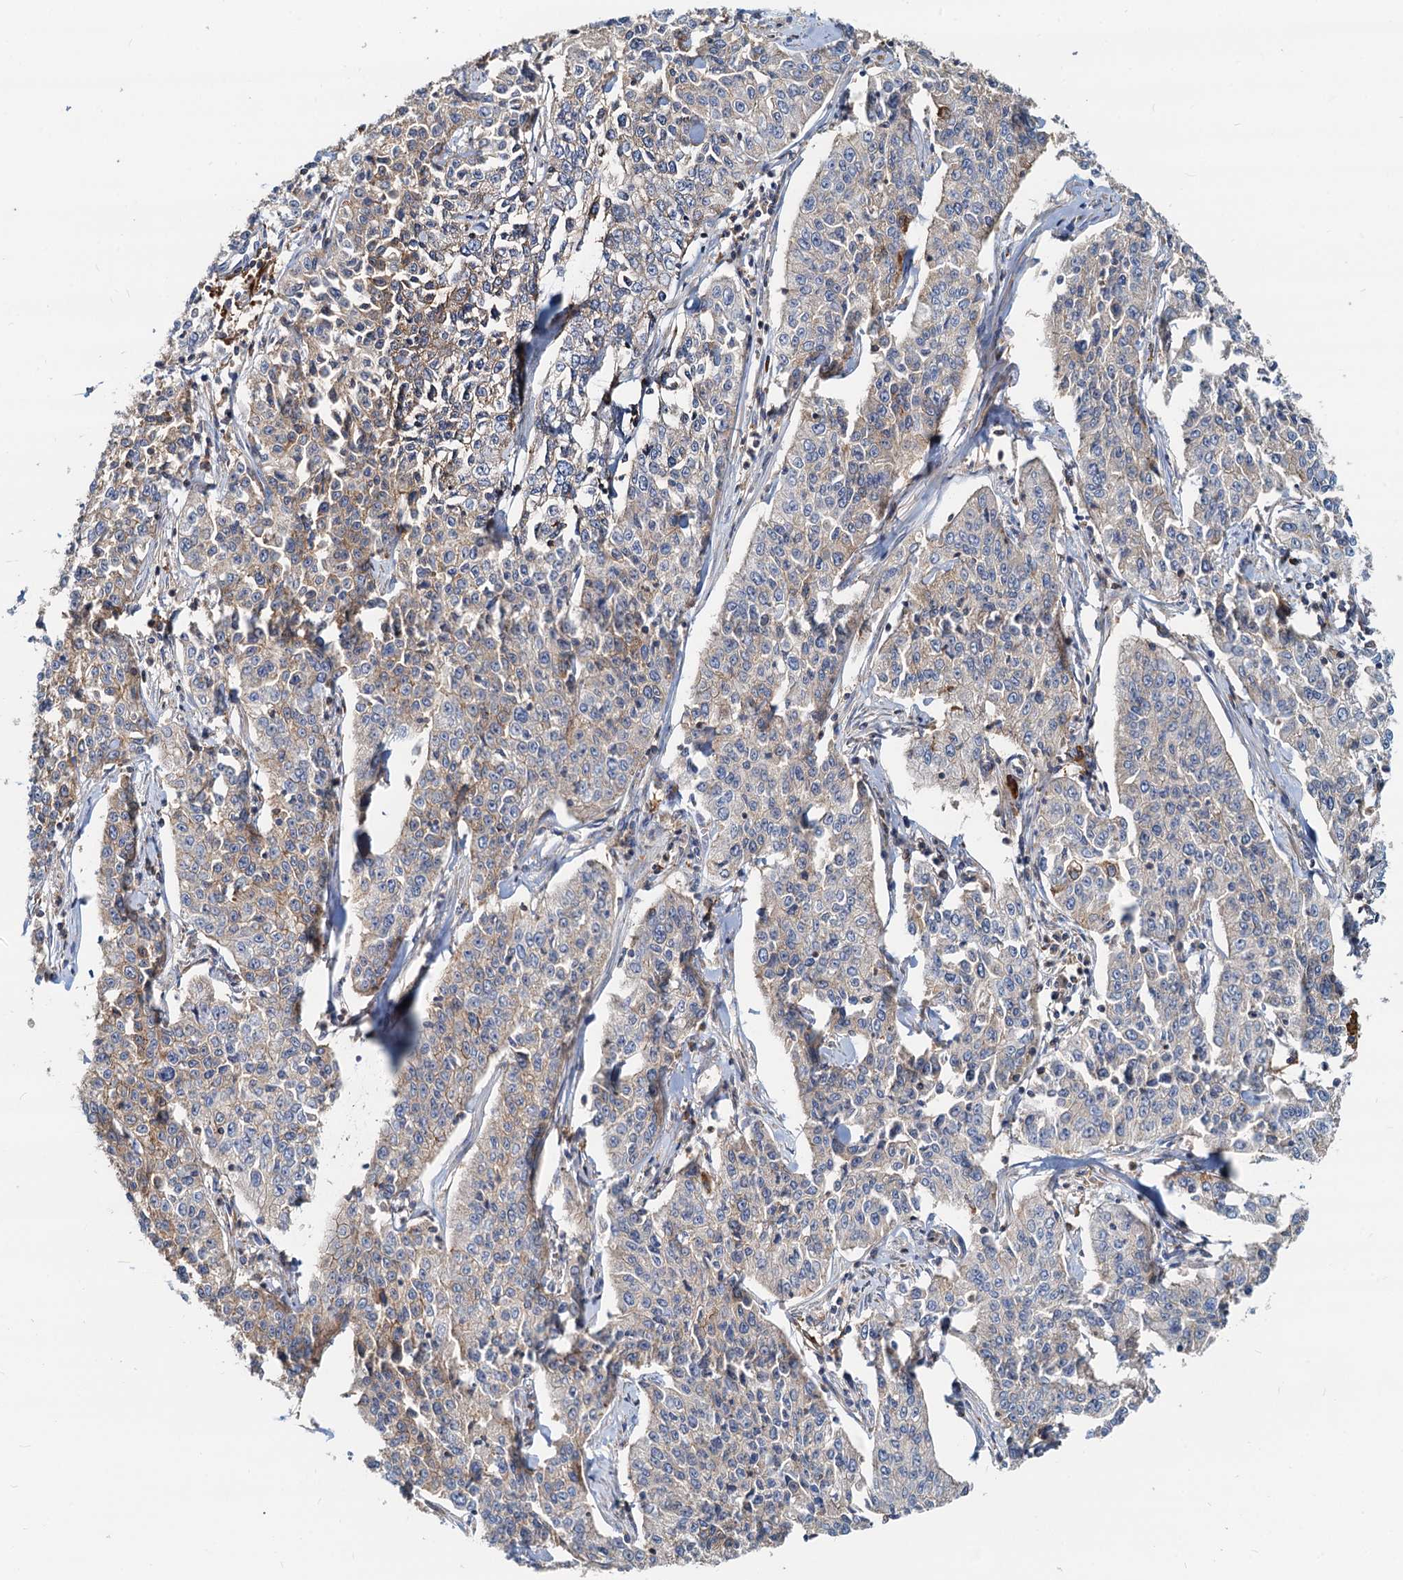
{"staining": {"intensity": "moderate", "quantity": "<25%", "location": "cytoplasmic/membranous"}, "tissue": "cervical cancer", "cell_type": "Tumor cells", "image_type": "cancer", "snomed": [{"axis": "morphology", "description": "Squamous cell carcinoma, NOS"}, {"axis": "topography", "description": "Cervix"}], "caption": "Immunohistochemical staining of cervical squamous cell carcinoma demonstrates moderate cytoplasmic/membranous protein expression in about <25% of tumor cells. The protein of interest is stained brown, and the nuclei are stained in blue (DAB (3,3'-diaminobenzidine) IHC with brightfield microscopy, high magnification).", "gene": "LNX2", "patient": {"sex": "female", "age": 35}}